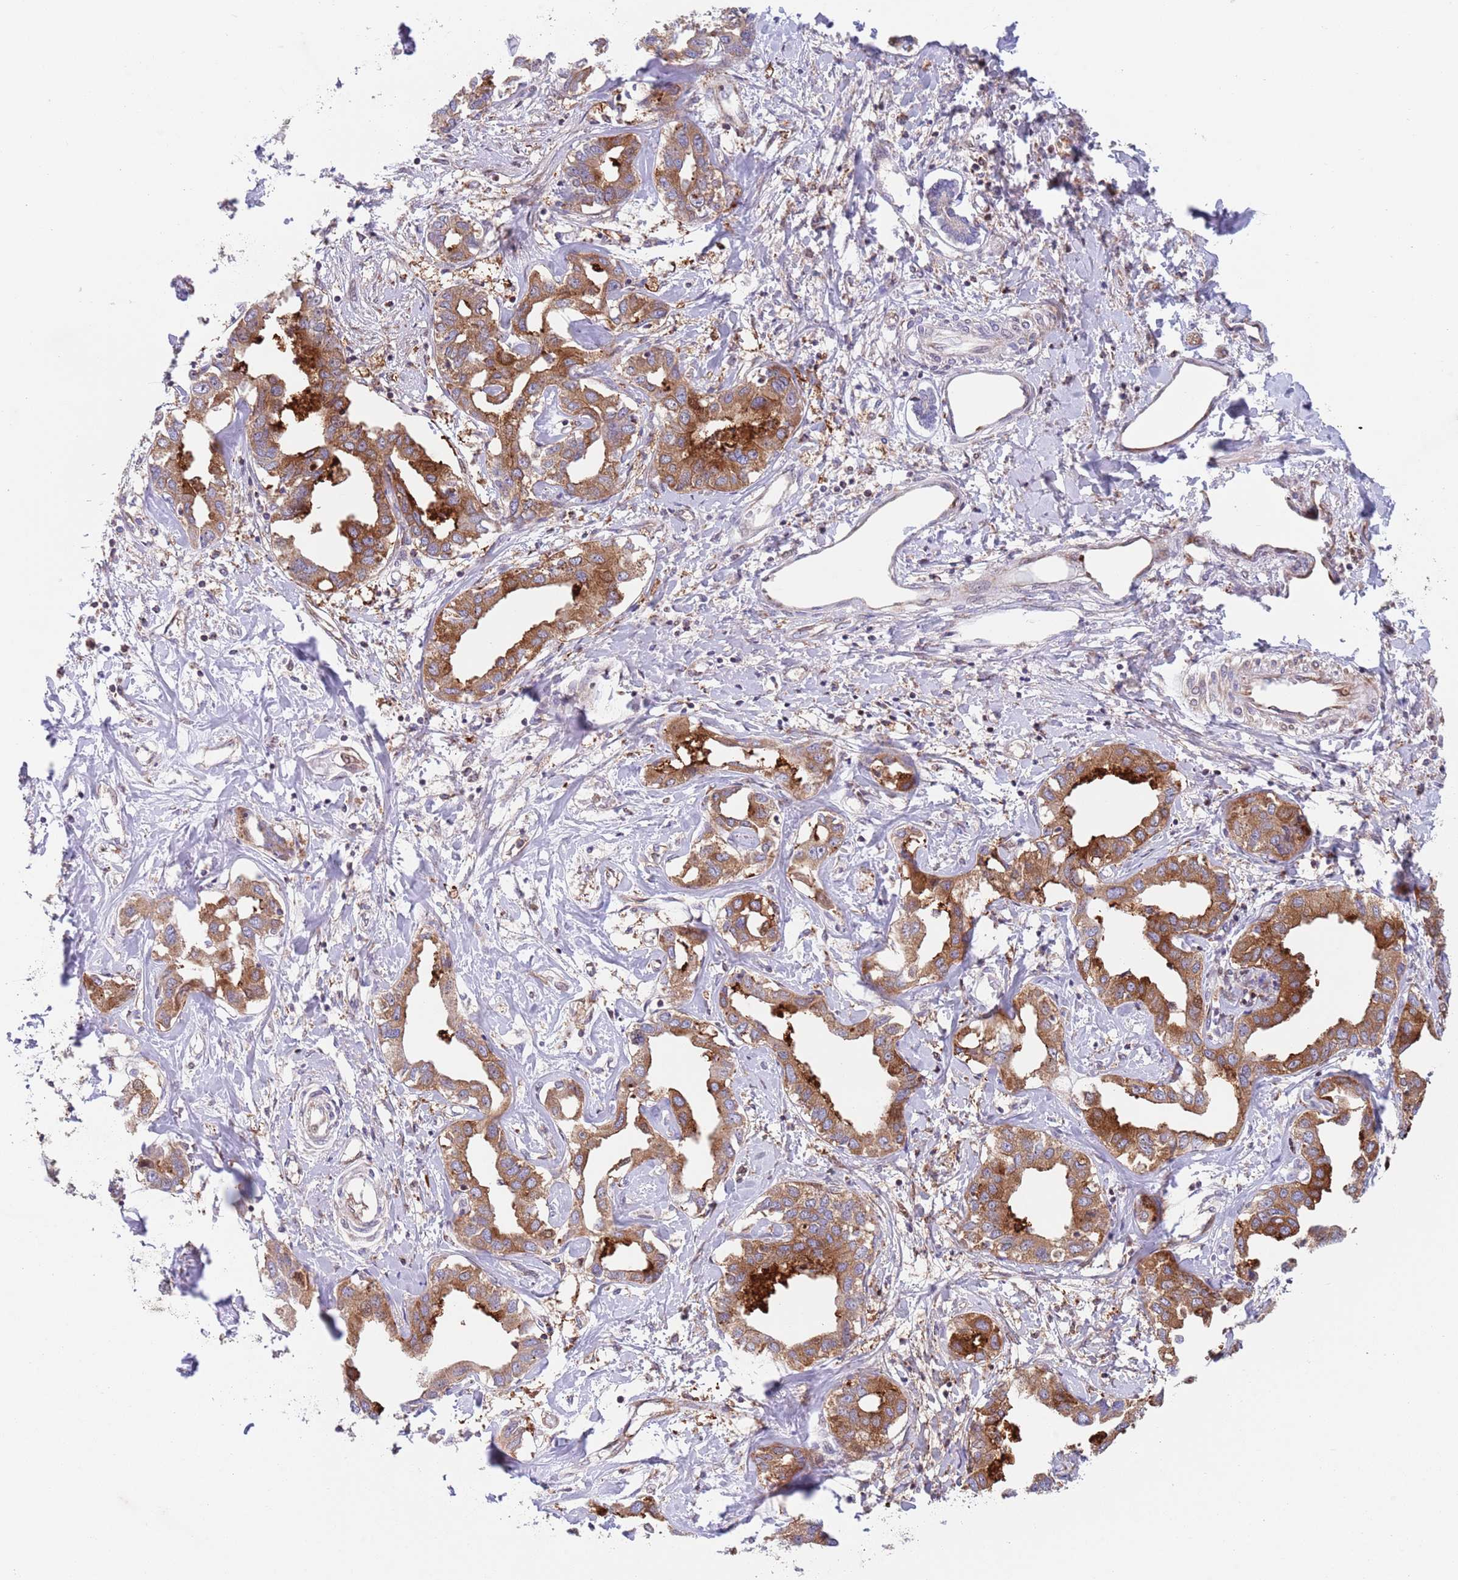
{"staining": {"intensity": "moderate", "quantity": ">75%", "location": "cytoplasmic/membranous"}, "tissue": "liver cancer", "cell_type": "Tumor cells", "image_type": "cancer", "snomed": [{"axis": "morphology", "description": "Cholangiocarcinoma"}, {"axis": "topography", "description": "Liver"}], "caption": "Protein staining of cholangiocarcinoma (liver) tissue displays moderate cytoplasmic/membranous staining in approximately >75% of tumor cells.", "gene": "ZMYM5", "patient": {"sex": "male", "age": 59}}